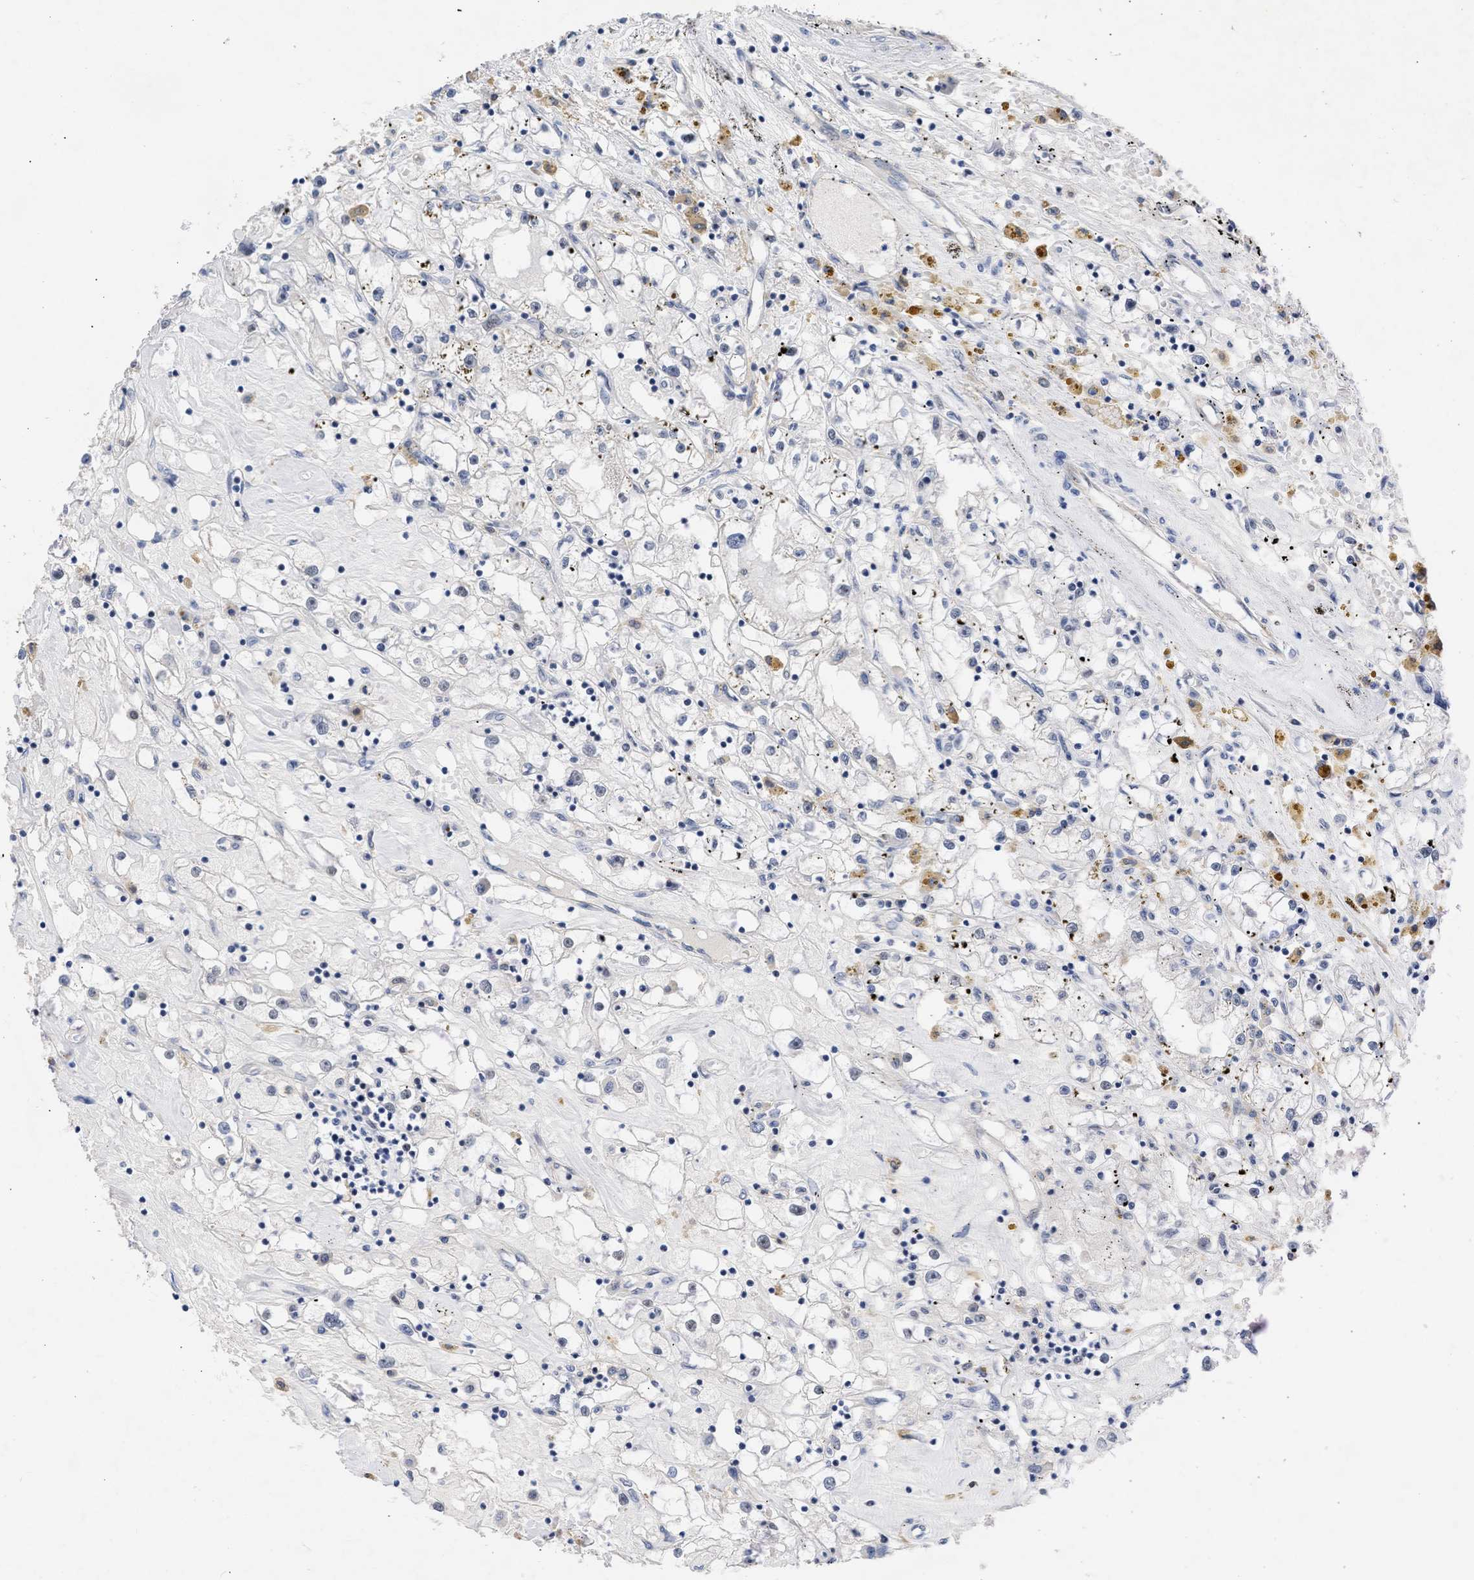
{"staining": {"intensity": "negative", "quantity": "none", "location": "none"}, "tissue": "renal cancer", "cell_type": "Tumor cells", "image_type": "cancer", "snomed": [{"axis": "morphology", "description": "Adenocarcinoma, NOS"}, {"axis": "topography", "description": "Kidney"}], "caption": "A histopathology image of renal adenocarcinoma stained for a protein demonstrates no brown staining in tumor cells. Nuclei are stained in blue.", "gene": "DDX41", "patient": {"sex": "male", "age": 56}}